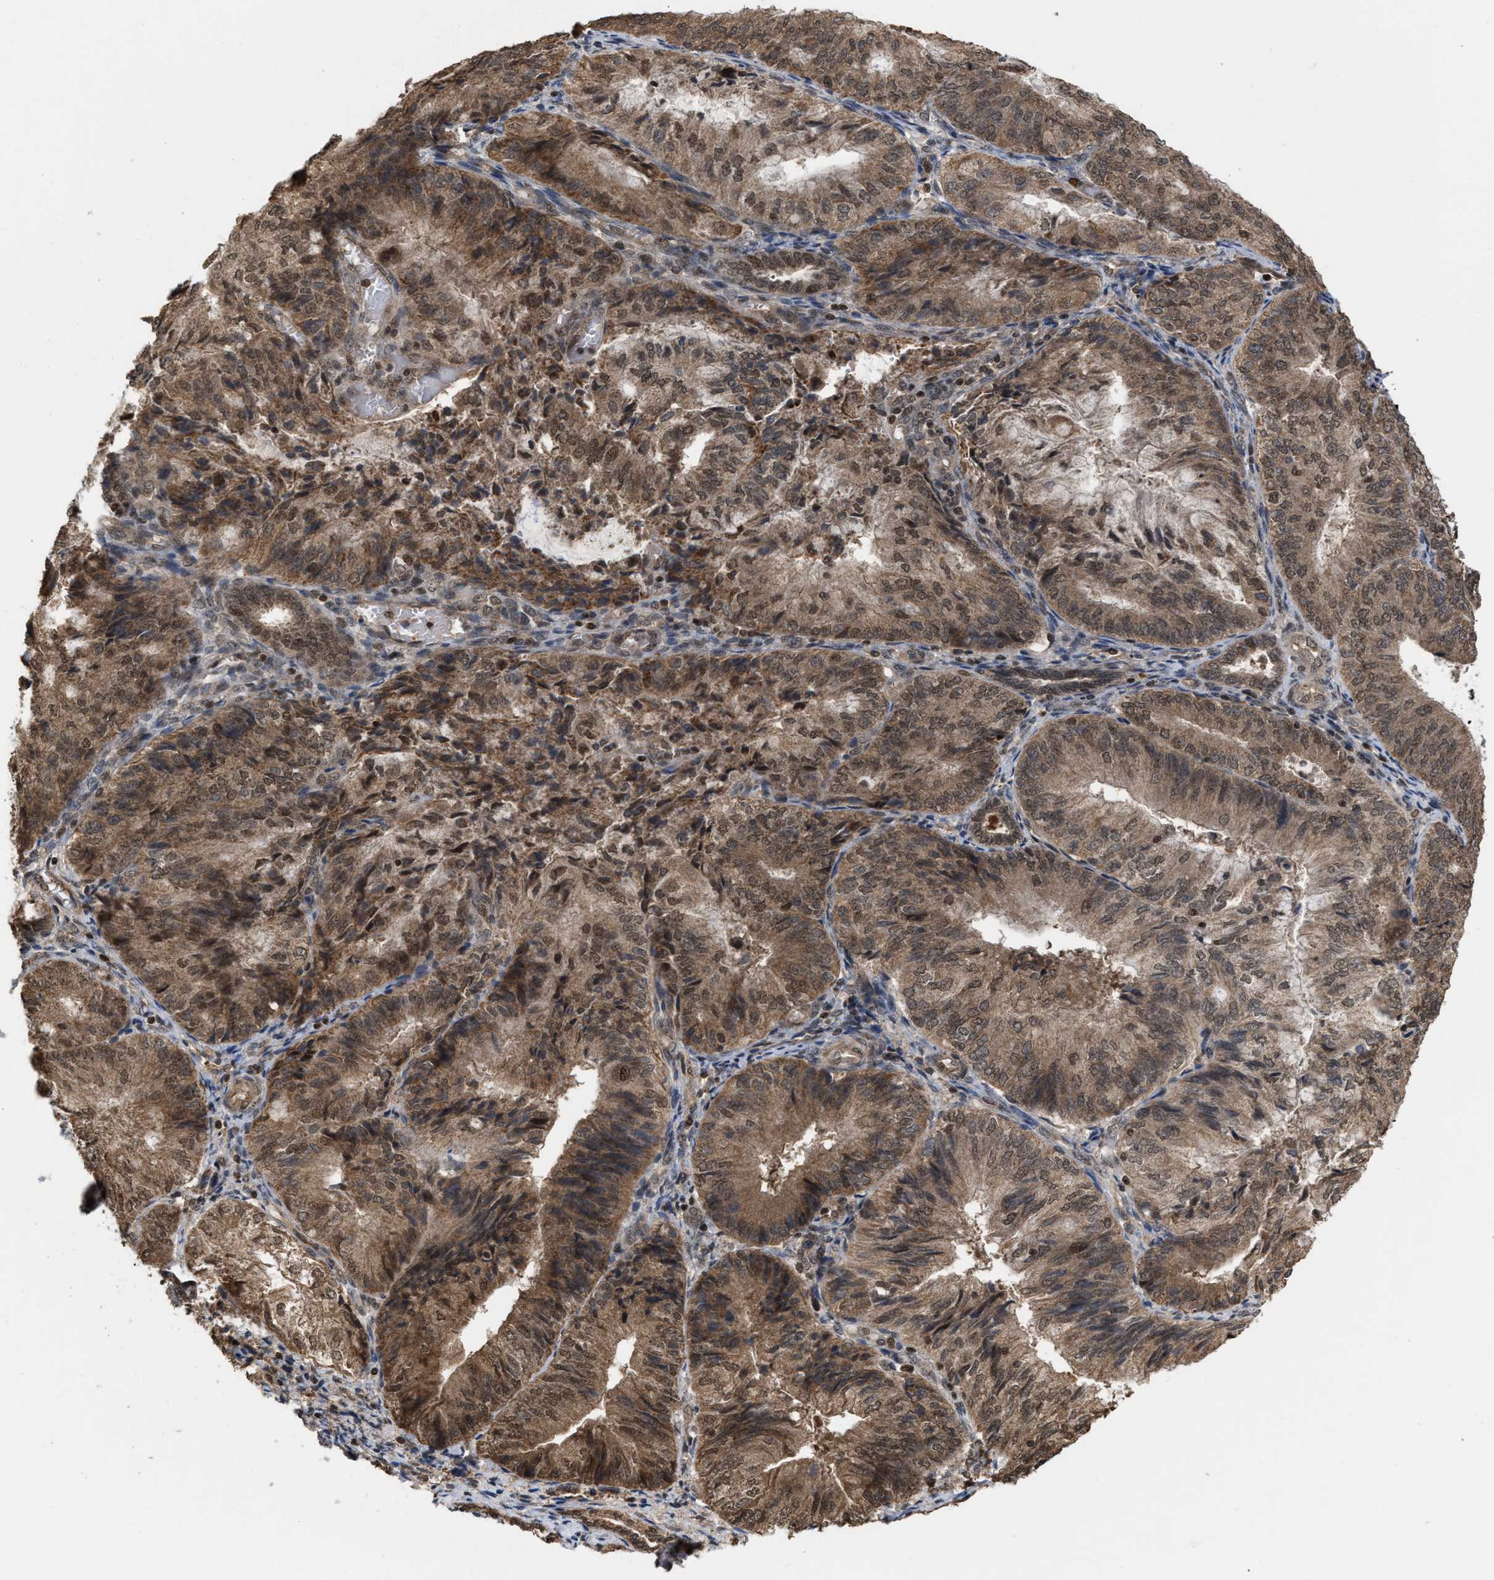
{"staining": {"intensity": "moderate", "quantity": ">75%", "location": "cytoplasmic/membranous,nuclear"}, "tissue": "endometrial cancer", "cell_type": "Tumor cells", "image_type": "cancer", "snomed": [{"axis": "morphology", "description": "Adenocarcinoma, NOS"}, {"axis": "topography", "description": "Endometrium"}], "caption": "The immunohistochemical stain highlights moderate cytoplasmic/membranous and nuclear positivity in tumor cells of endometrial cancer (adenocarcinoma) tissue. (DAB IHC, brown staining for protein, blue staining for nuclei).", "gene": "C9orf78", "patient": {"sex": "female", "age": 81}}